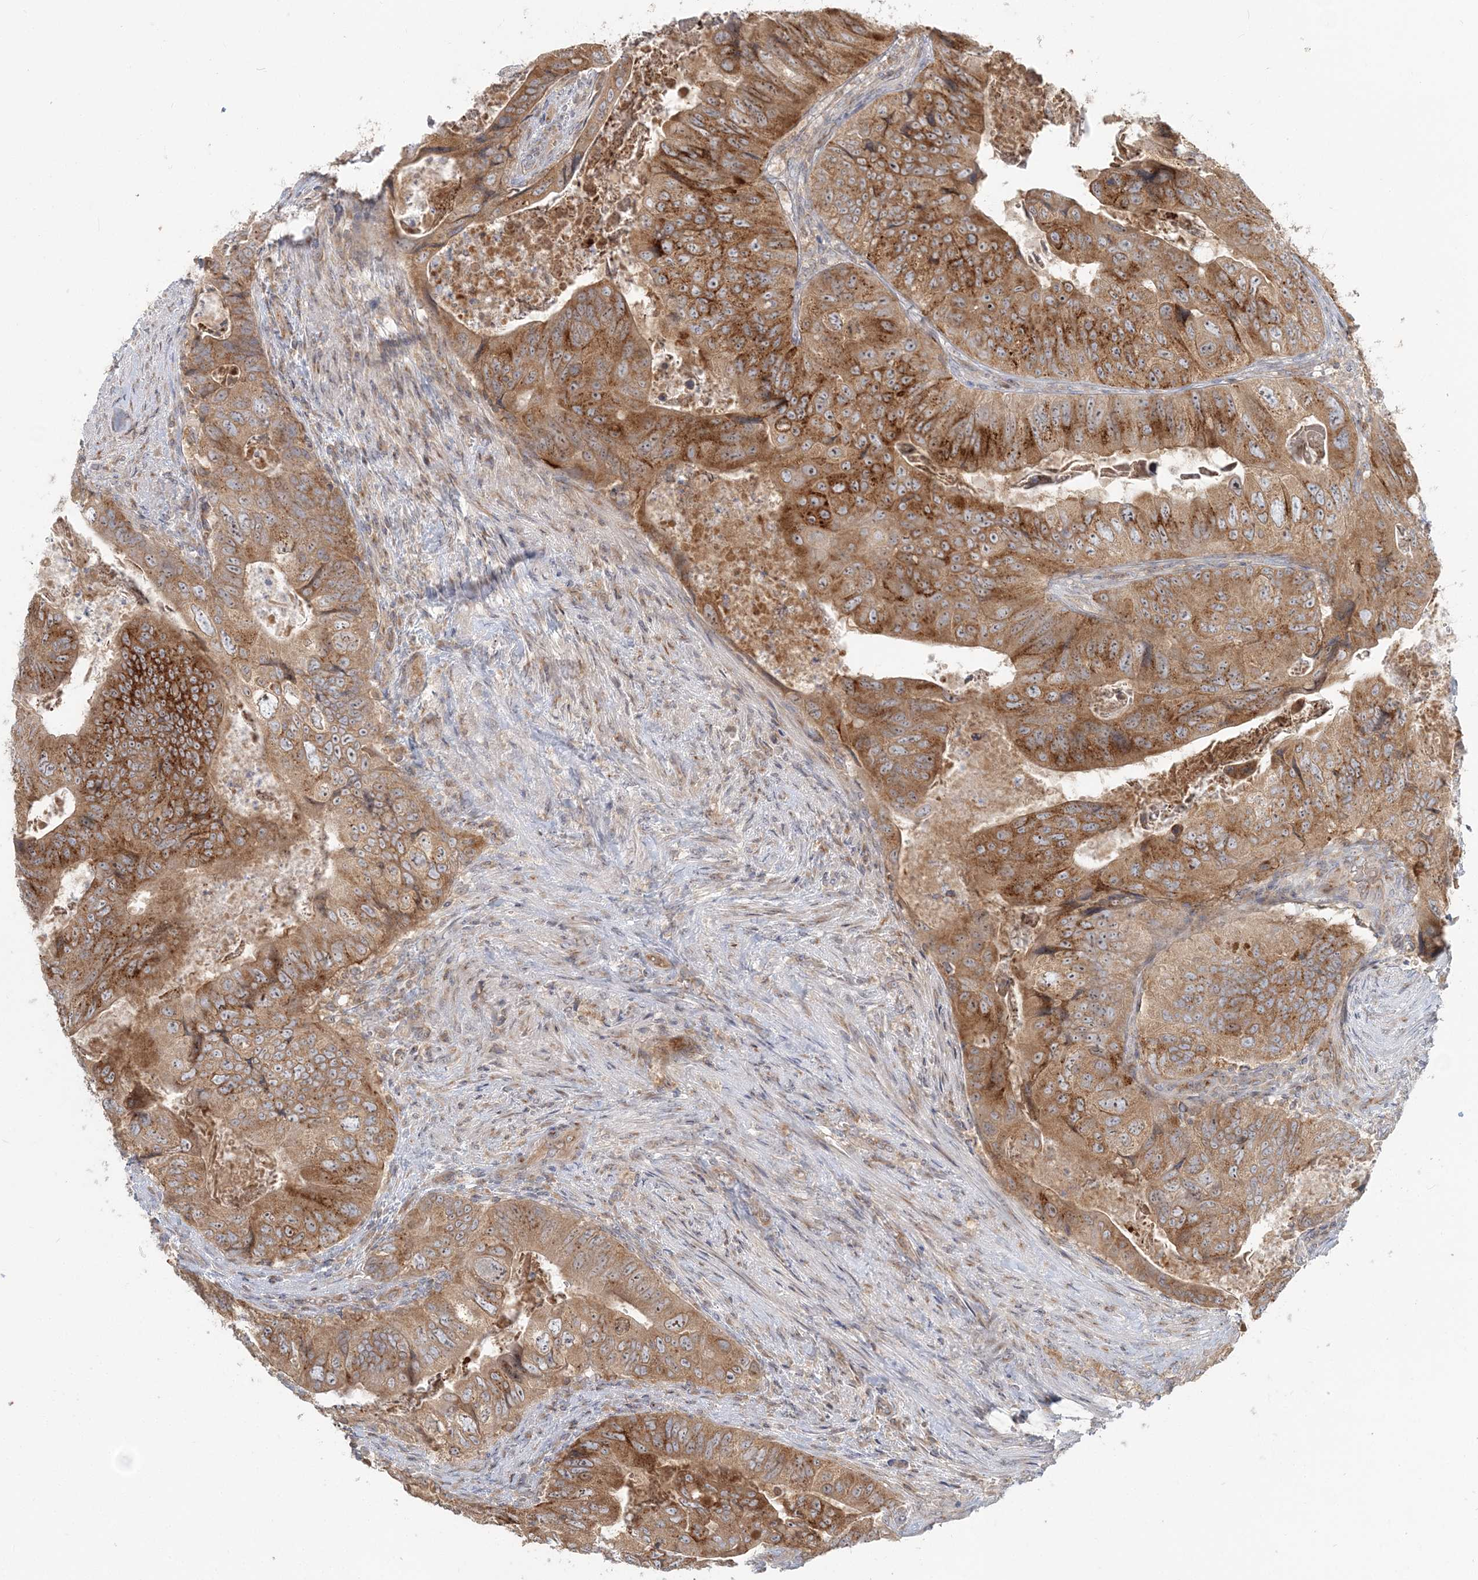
{"staining": {"intensity": "moderate", "quantity": ">75%", "location": "cytoplasmic/membranous"}, "tissue": "colorectal cancer", "cell_type": "Tumor cells", "image_type": "cancer", "snomed": [{"axis": "morphology", "description": "Adenocarcinoma, NOS"}, {"axis": "topography", "description": "Rectum"}], "caption": "A high-resolution photomicrograph shows IHC staining of adenocarcinoma (colorectal), which reveals moderate cytoplasmic/membranous positivity in approximately >75% of tumor cells.", "gene": "AP1AR", "patient": {"sex": "male", "age": 63}}